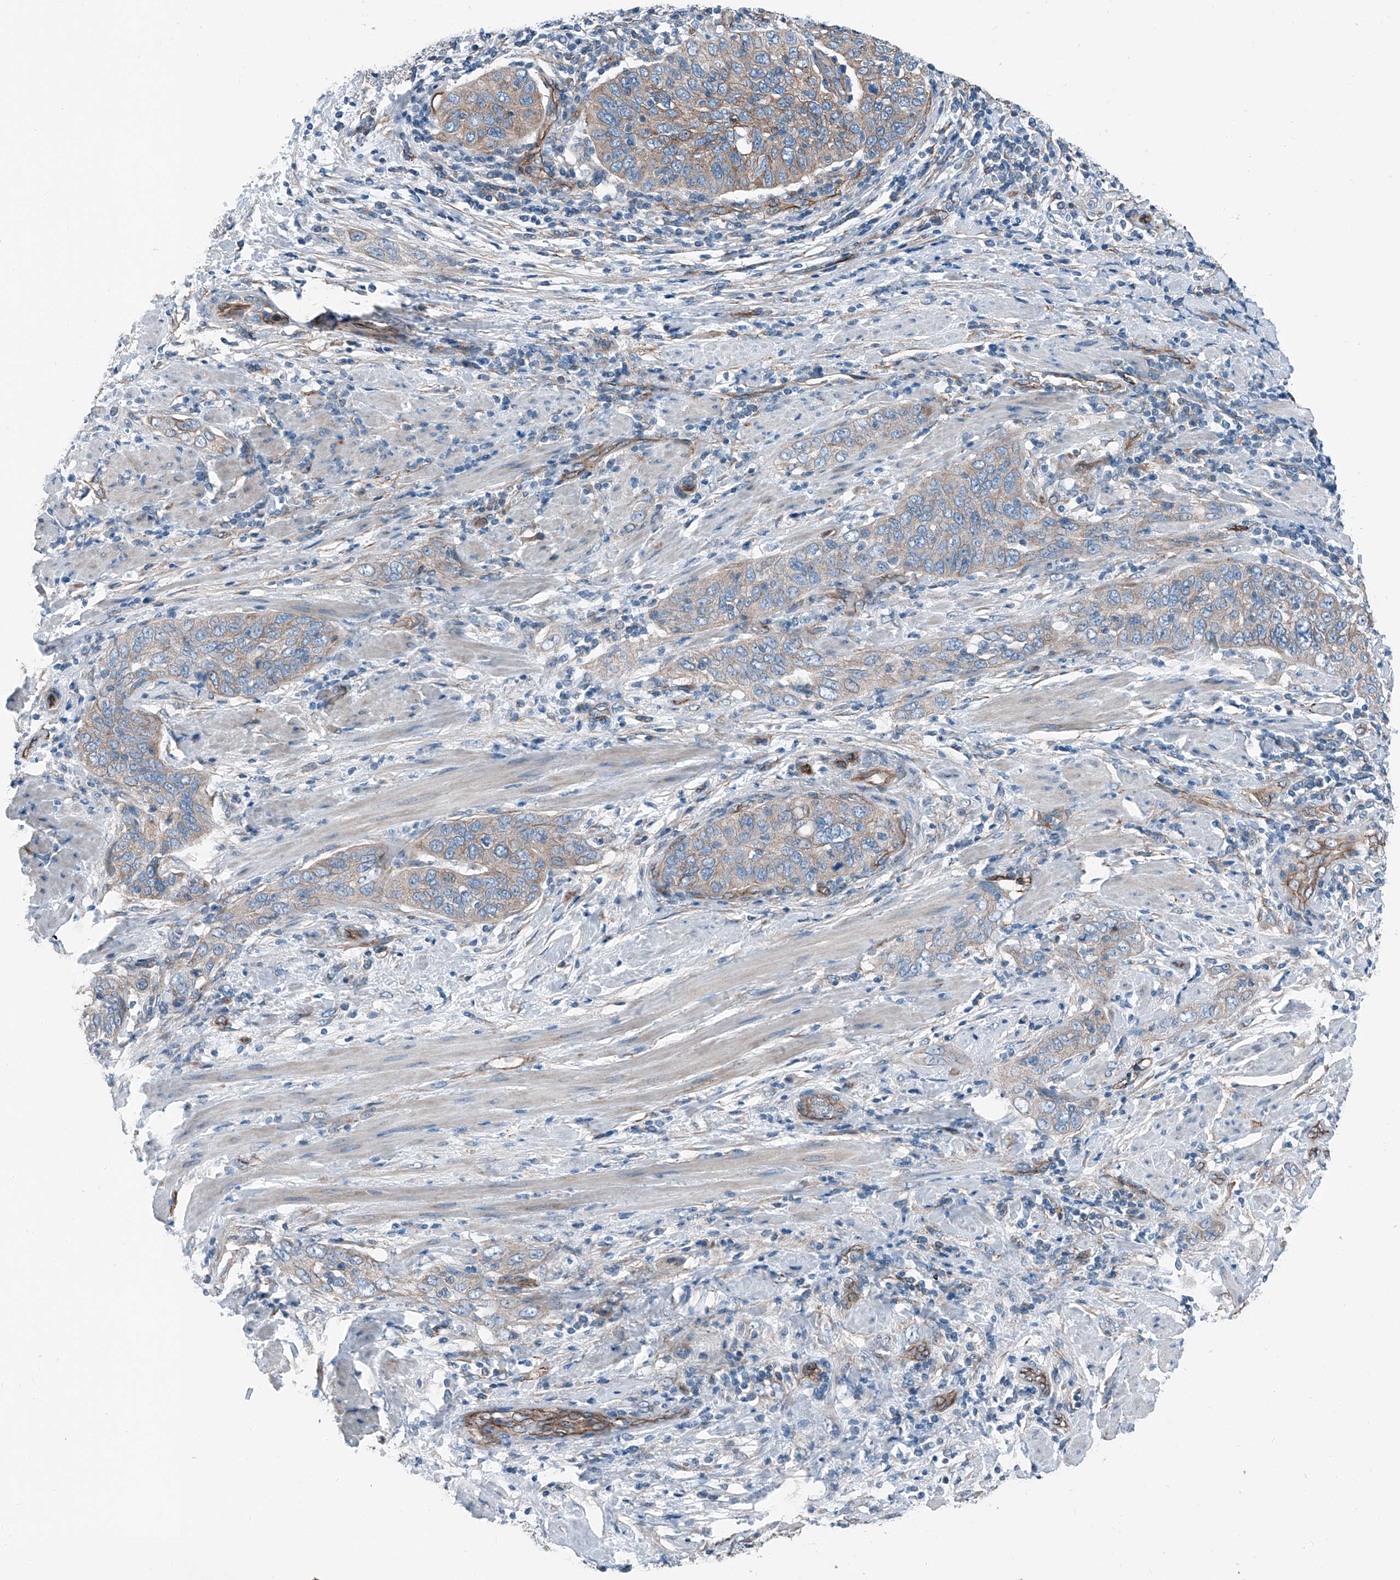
{"staining": {"intensity": "moderate", "quantity": "25%-75%", "location": "cytoplasmic/membranous"}, "tissue": "cervical cancer", "cell_type": "Tumor cells", "image_type": "cancer", "snomed": [{"axis": "morphology", "description": "Squamous cell carcinoma, NOS"}, {"axis": "topography", "description": "Cervix"}], "caption": "Cervical squamous cell carcinoma stained with a brown dye reveals moderate cytoplasmic/membranous positive staining in about 25%-75% of tumor cells.", "gene": "THEMIS2", "patient": {"sex": "female", "age": 60}}